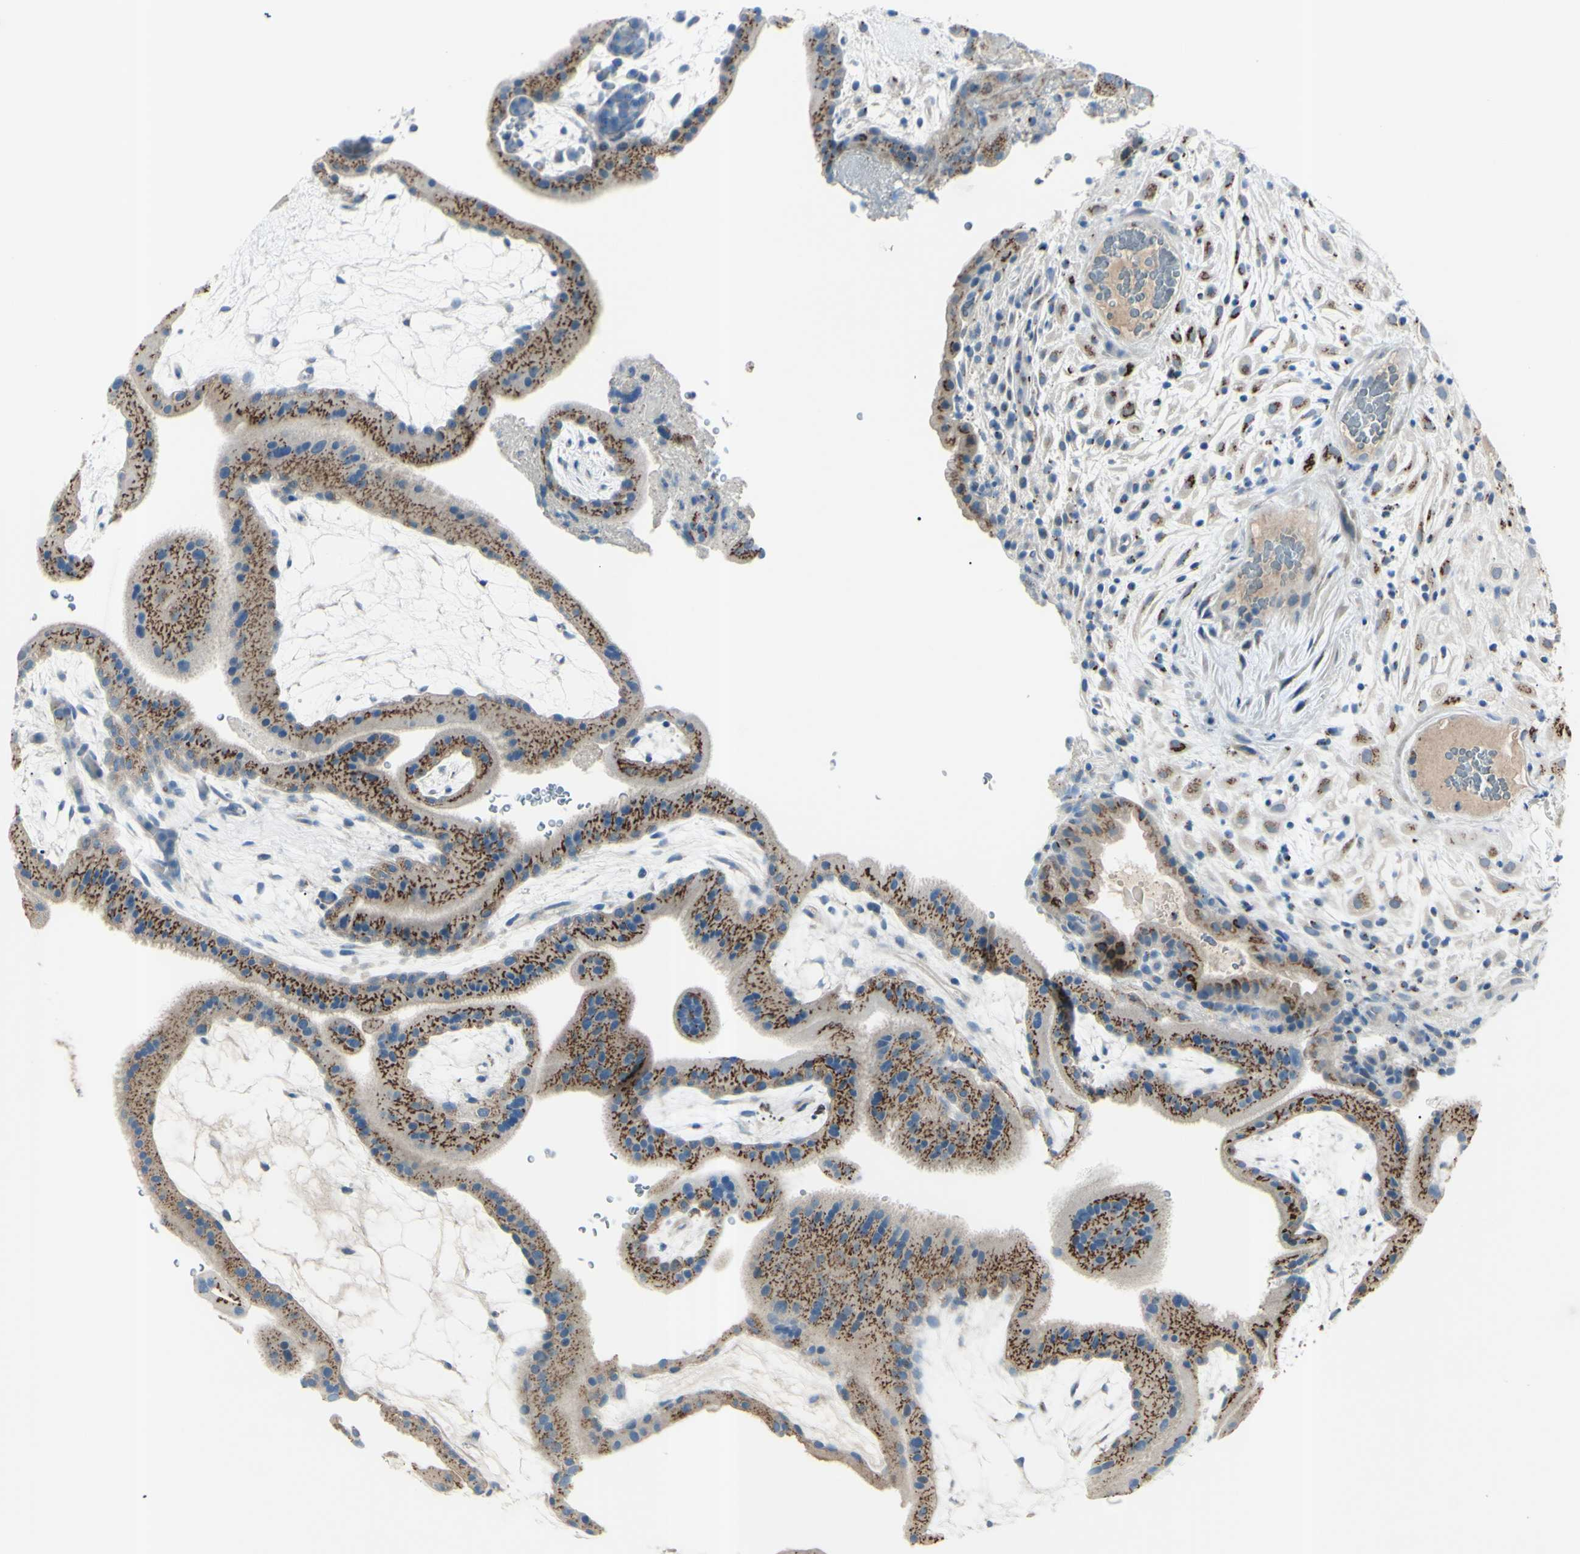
{"staining": {"intensity": "moderate", "quantity": "25%-75%", "location": "cytoplasmic/membranous"}, "tissue": "placenta", "cell_type": "Decidual cells", "image_type": "normal", "snomed": [{"axis": "morphology", "description": "Normal tissue, NOS"}, {"axis": "topography", "description": "Placenta"}], "caption": "A photomicrograph showing moderate cytoplasmic/membranous staining in approximately 25%-75% of decidual cells in normal placenta, as visualized by brown immunohistochemical staining.", "gene": "B4GALT1", "patient": {"sex": "female", "age": 19}}